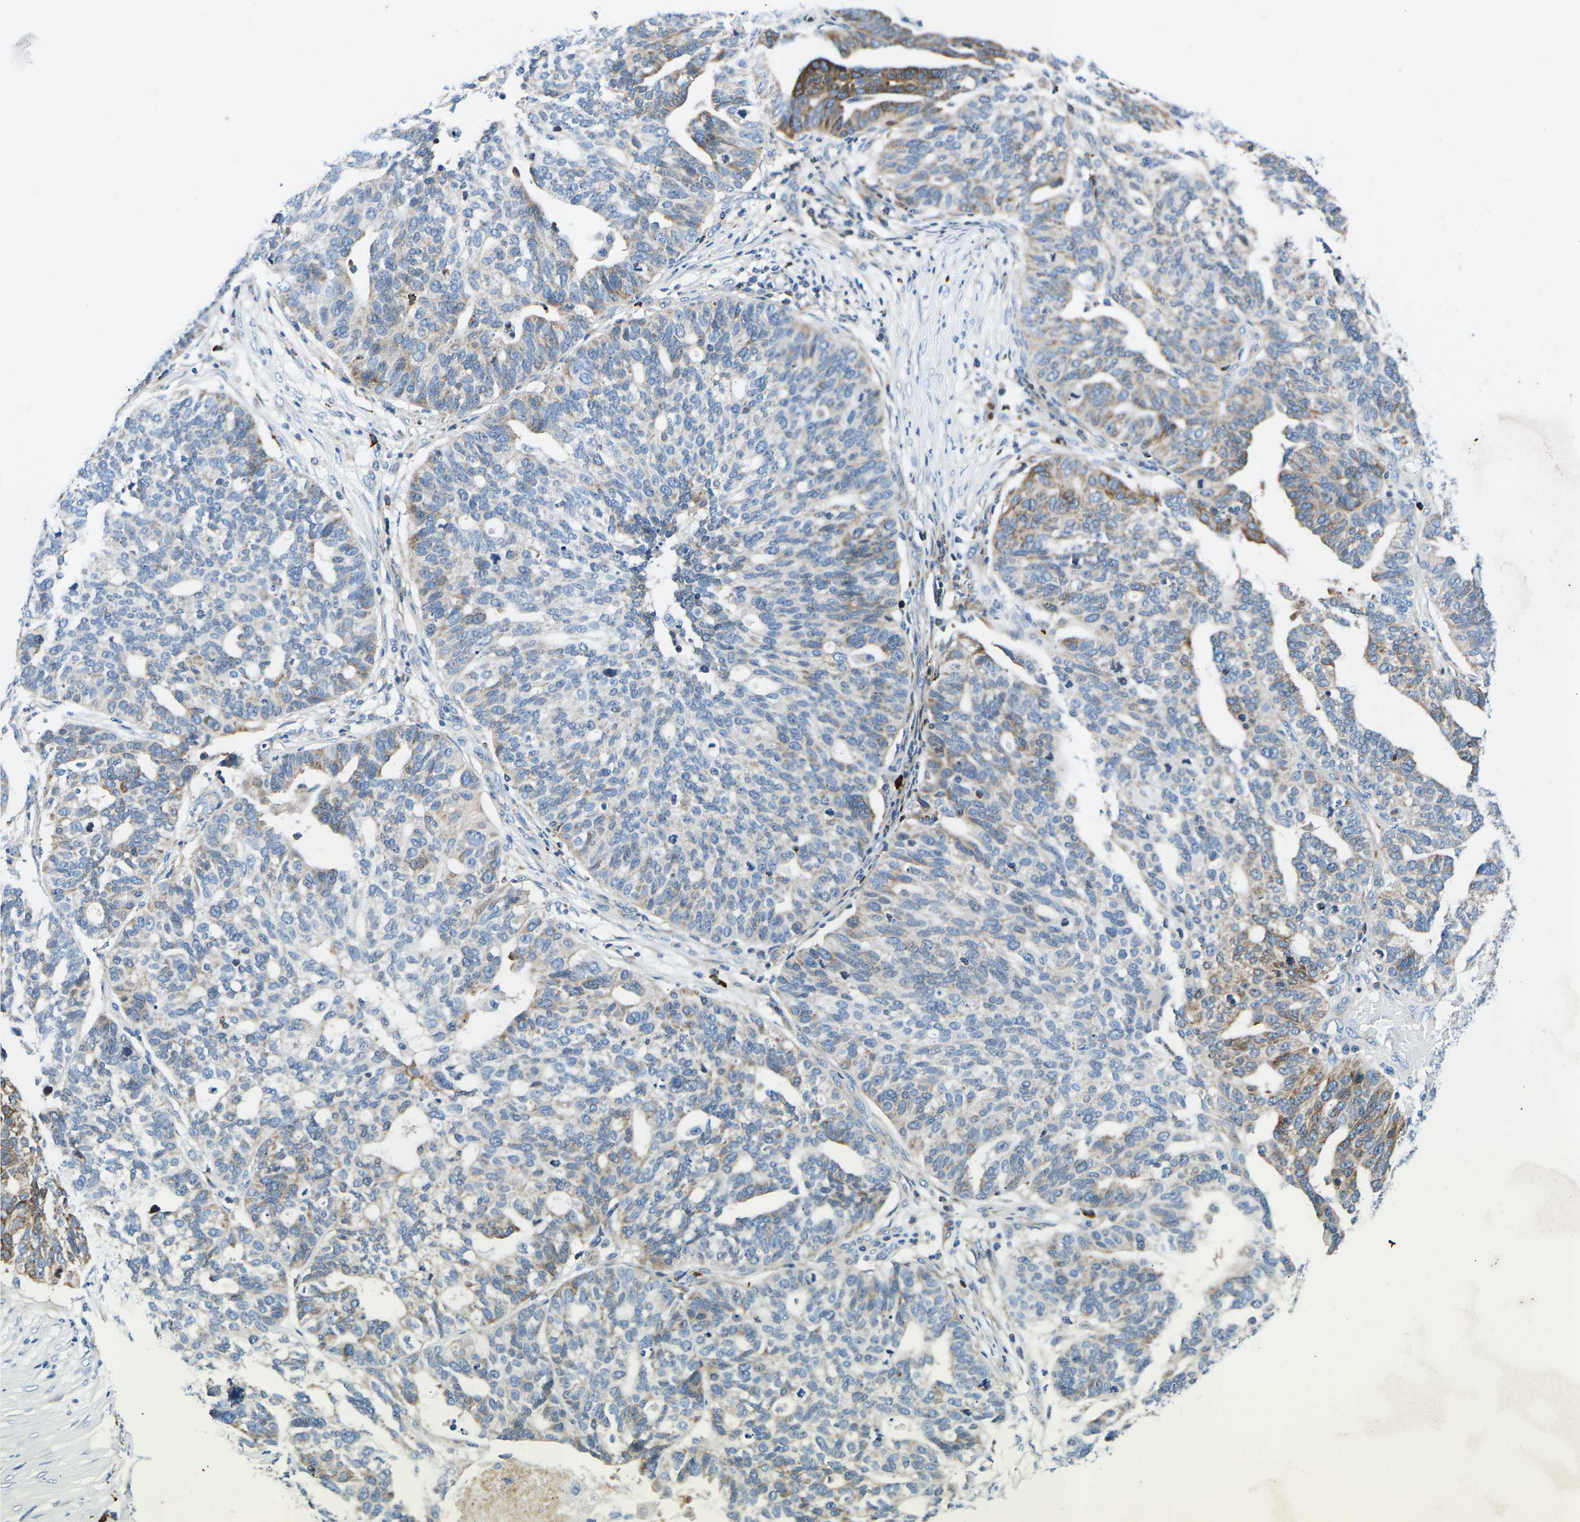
{"staining": {"intensity": "moderate", "quantity": "<25%", "location": "cytoplasmic/membranous"}, "tissue": "ovarian cancer", "cell_type": "Tumor cells", "image_type": "cancer", "snomed": [{"axis": "morphology", "description": "Cystadenocarcinoma, serous, NOS"}, {"axis": "topography", "description": "Ovary"}], "caption": "Immunohistochemistry histopathology image of human serous cystadenocarcinoma (ovarian) stained for a protein (brown), which exhibits low levels of moderate cytoplasmic/membranous positivity in about <25% of tumor cells.", "gene": "MC4R", "patient": {"sex": "female", "age": 59}}